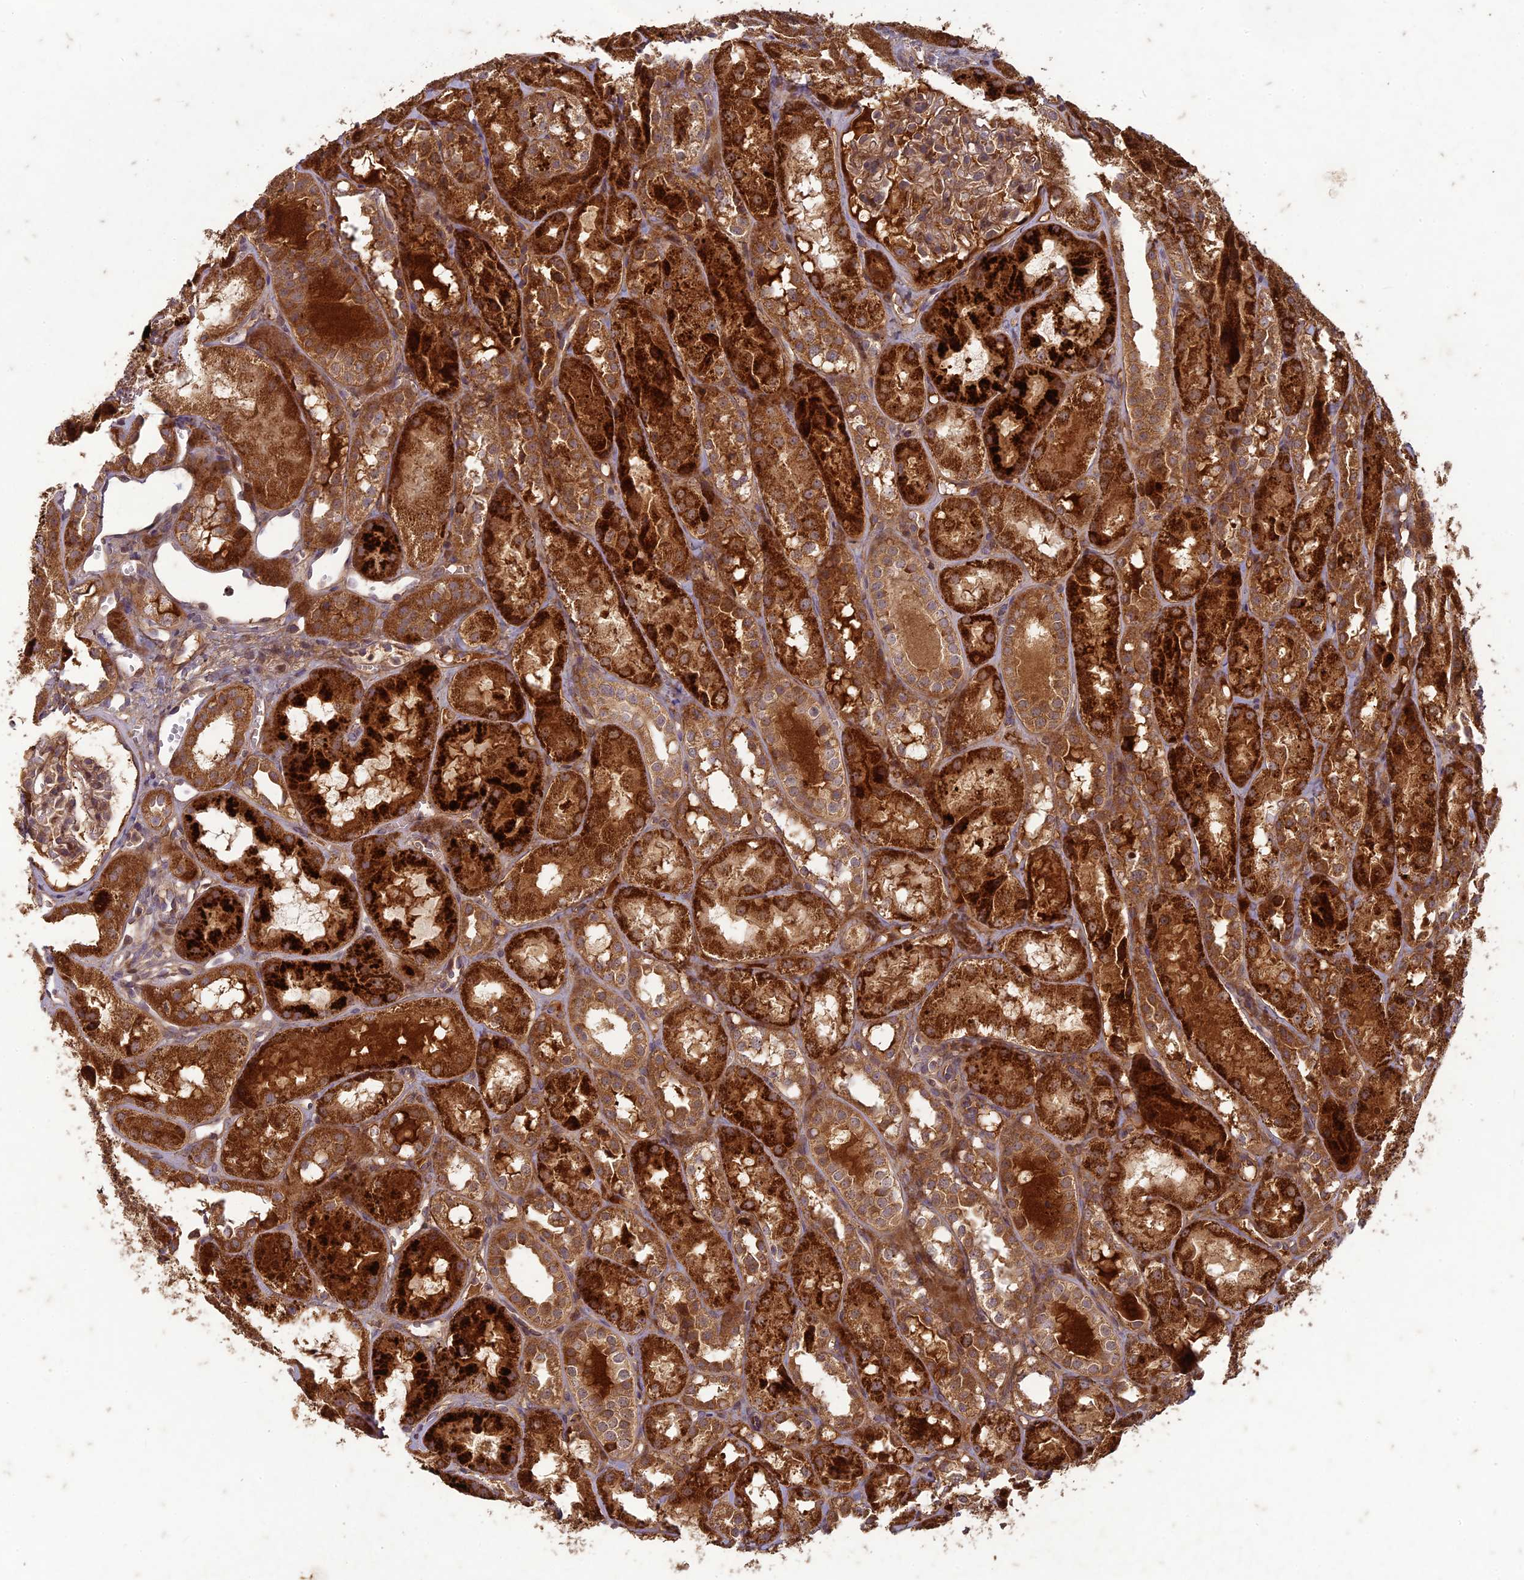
{"staining": {"intensity": "moderate", "quantity": ">75%", "location": "cytoplasmic/membranous"}, "tissue": "kidney", "cell_type": "Cells in glomeruli", "image_type": "normal", "snomed": [{"axis": "morphology", "description": "Normal tissue, NOS"}, {"axis": "topography", "description": "Kidney"}], "caption": "IHC of unremarkable kidney reveals medium levels of moderate cytoplasmic/membranous staining in about >75% of cells in glomeruli. (brown staining indicates protein expression, while blue staining denotes nuclei).", "gene": "TCF25", "patient": {"sex": "male", "age": 16}}